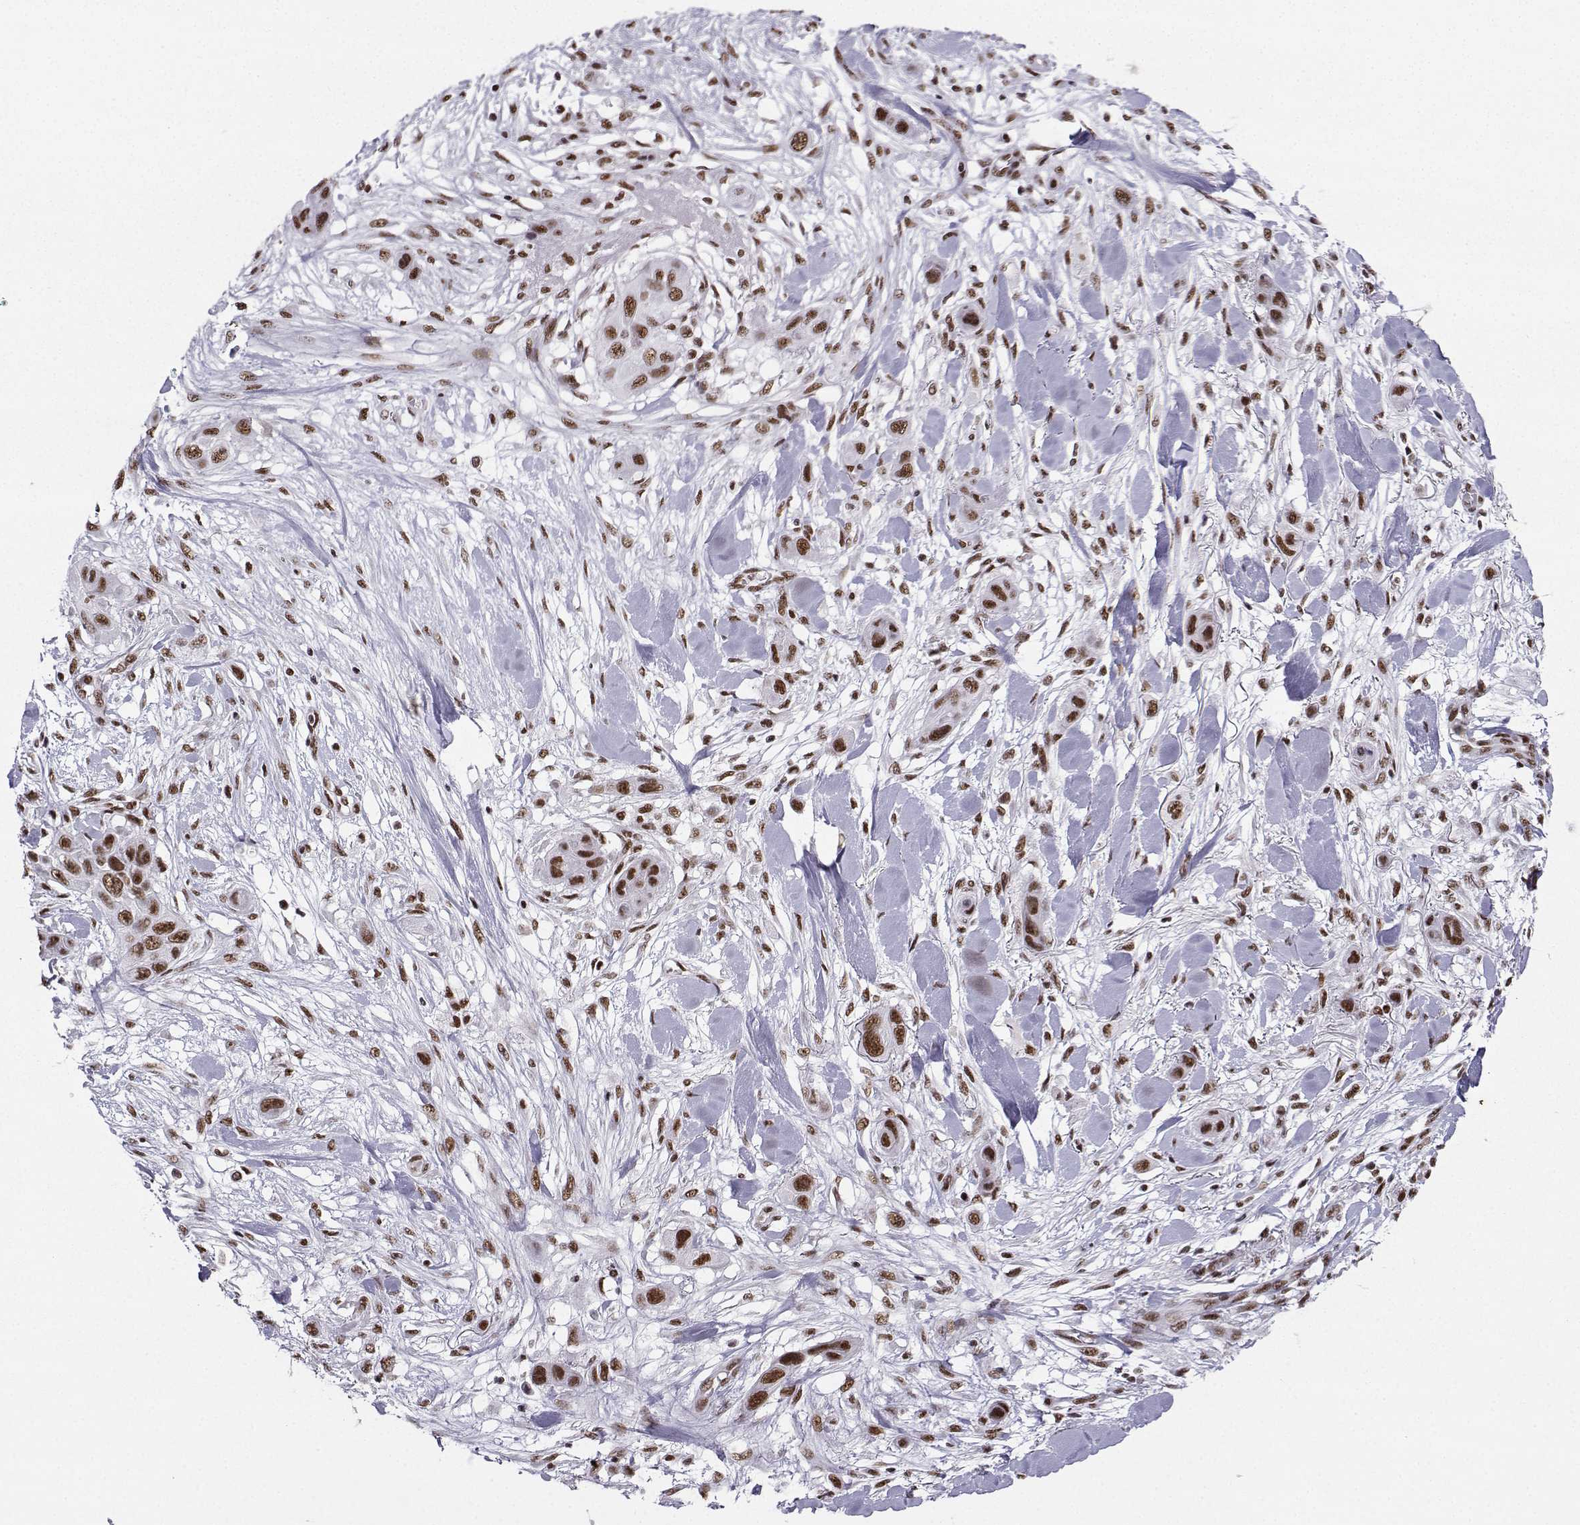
{"staining": {"intensity": "moderate", "quantity": ">75%", "location": "nuclear"}, "tissue": "skin cancer", "cell_type": "Tumor cells", "image_type": "cancer", "snomed": [{"axis": "morphology", "description": "Squamous cell carcinoma, NOS"}, {"axis": "topography", "description": "Skin"}], "caption": "DAB immunohistochemical staining of human skin cancer (squamous cell carcinoma) displays moderate nuclear protein staining in about >75% of tumor cells.", "gene": "SNRPB2", "patient": {"sex": "male", "age": 79}}